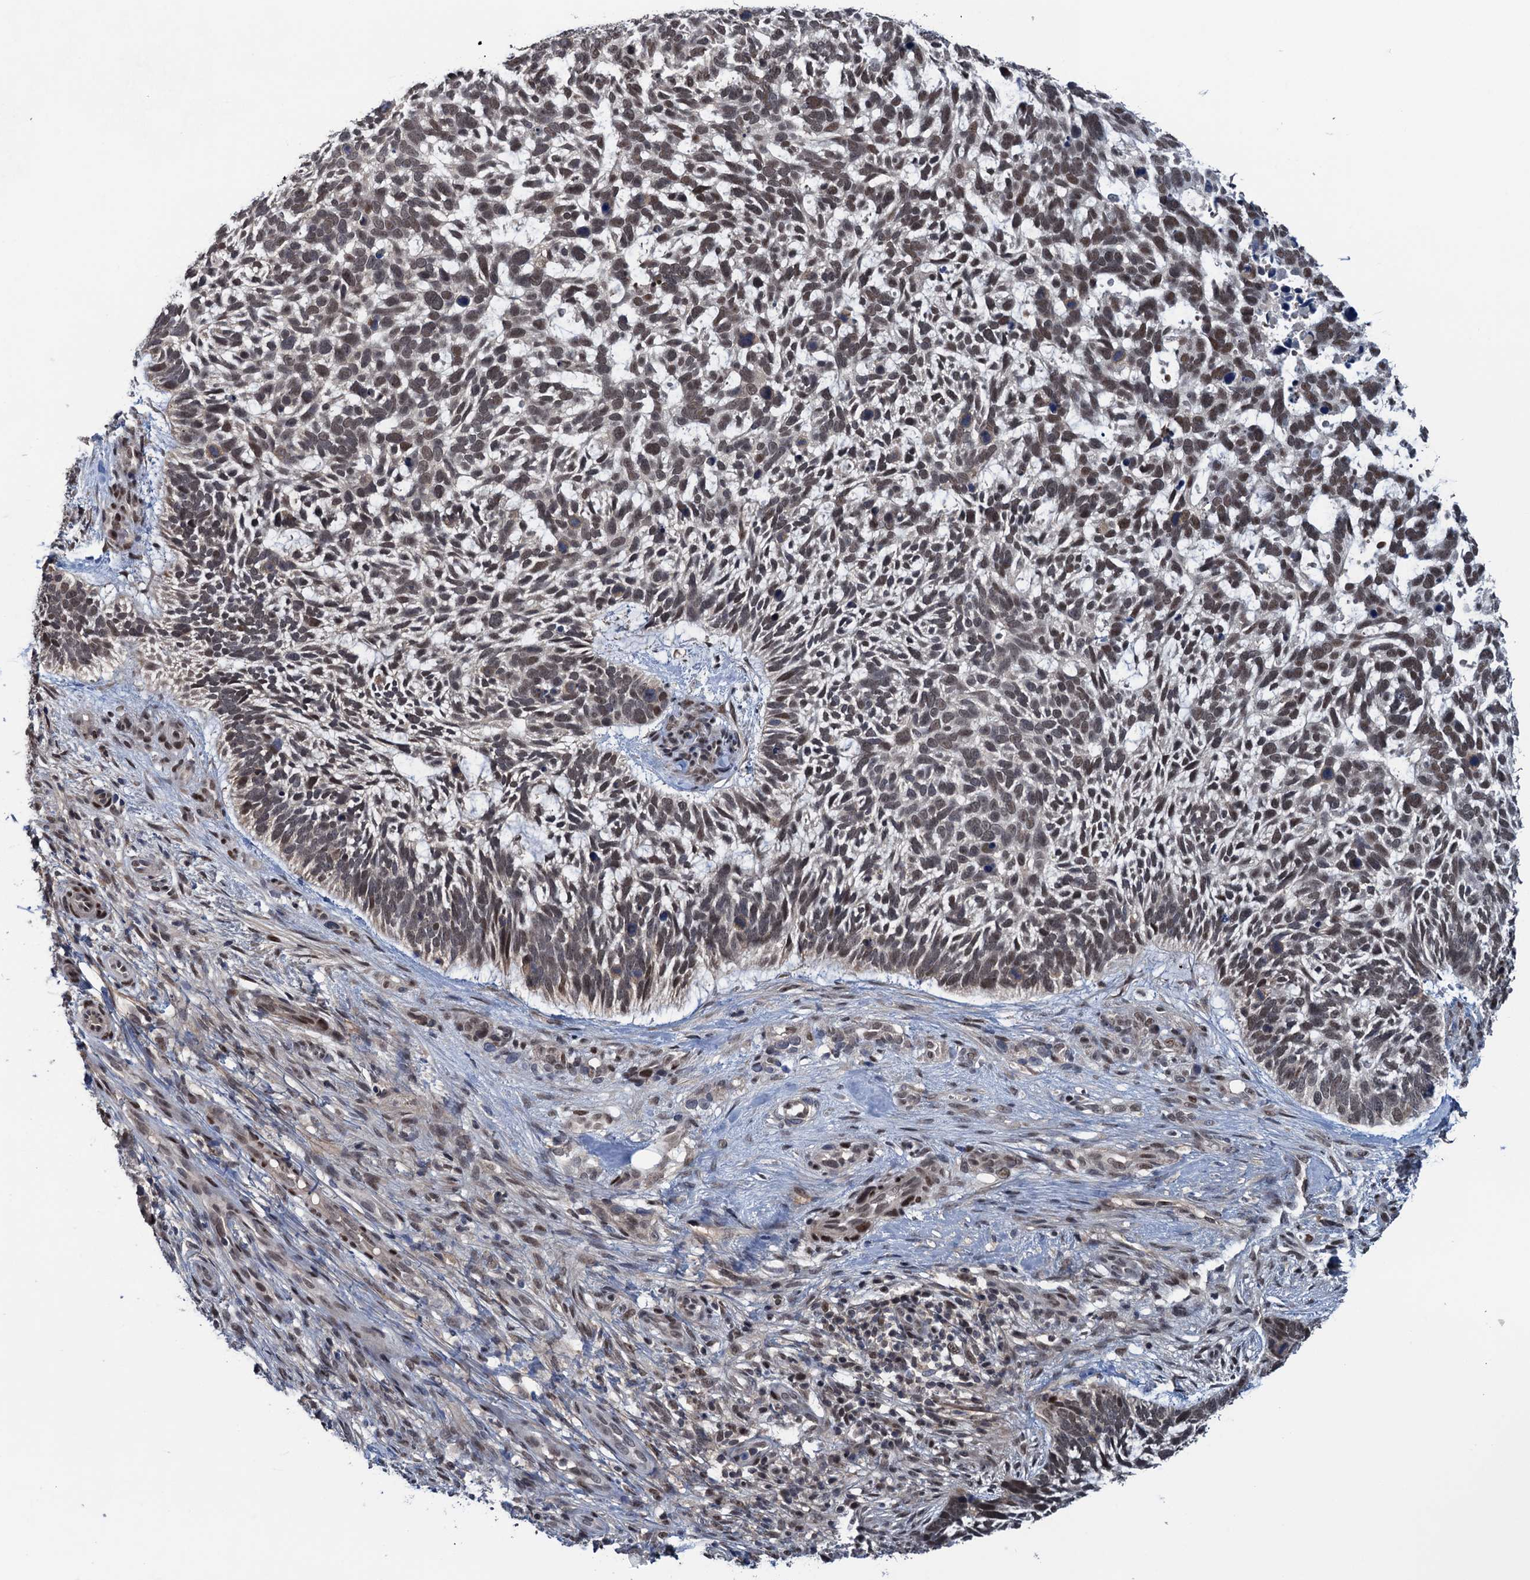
{"staining": {"intensity": "moderate", "quantity": ">75%", "location": "nuclear"}, "tissue": "skin cancer", "cell_type": "Tumor cells", "image_type": "cancer", "snomed": [{"axis": "morphology", "description": "Basal cell carcinoma"}, {"axis": "topography", "description": "Skin"}], "caption": "A high-resolution photomicrograph shows immunohistochemistry (IHC) staining of basal cell carcinoma (skin), which demonstrates moderate nuclear positivity in approximately >75% of tumor cells.", "gene": "SAE1", "patient": {"sex": "male", "age": 88}}